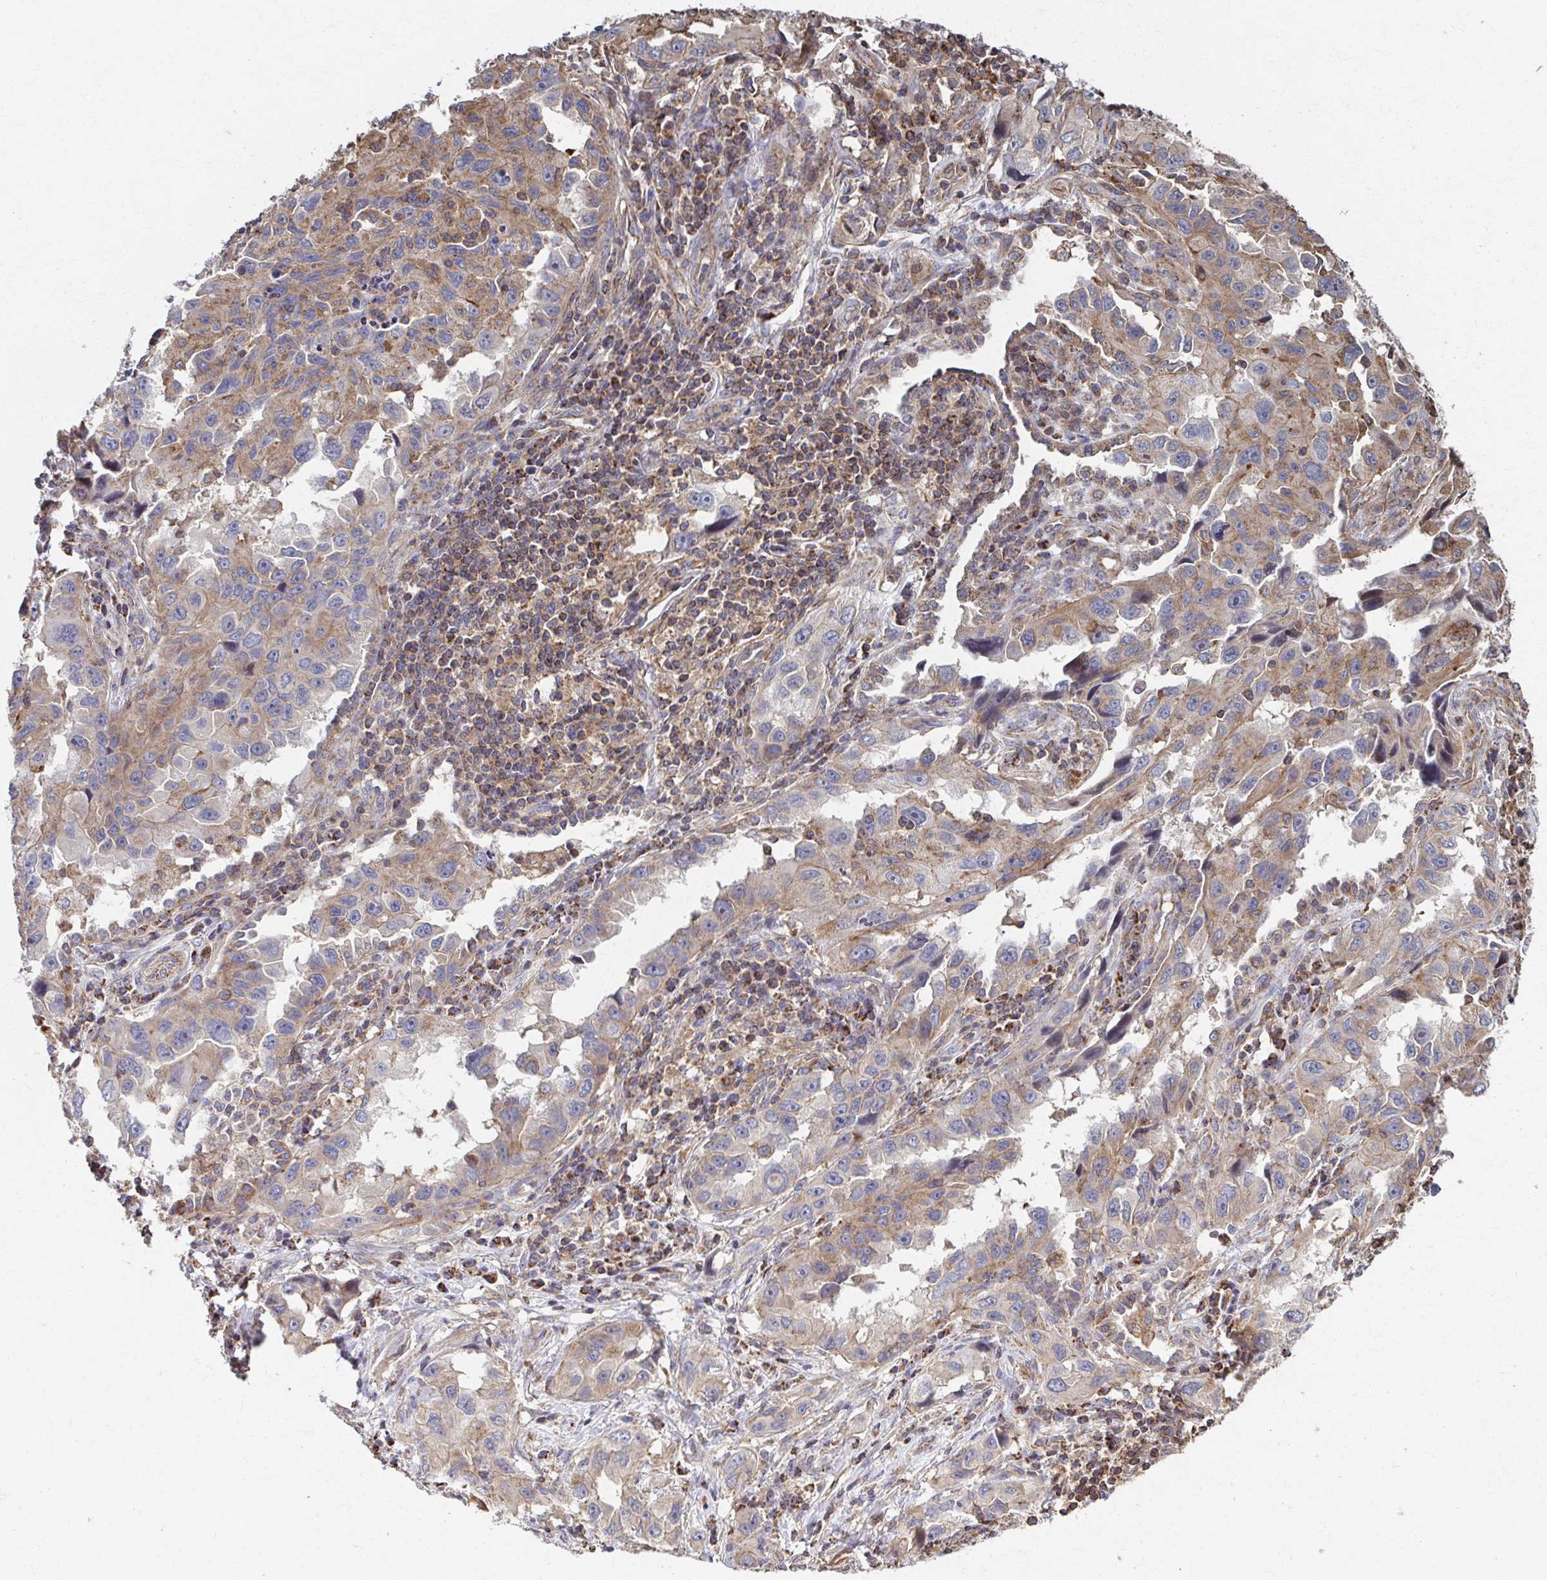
{"staining": {"intensity": "weak", "quantity": "25%-75%", "location": "cytoplasmic/membranous"}, "tissue": "lung cancer", "cell_type": "Tumor cells", "image_type": "cancer", "snomed": [{"axis": "morphology", "description": "Adenocarcinoma, NOS"}, {"axis": "topography", "description": "Lung"}], "caption": "Immunohistochemical staining of lung cancer (adenocarcinoma) shows weak cytoplasmic/membranous protein expression in about 25%-75% of tumor cells. The protein is stained brown, and the nuclei are stained in blue (DAB (3,3'-diaminobenzidine) IHC with brightfield microscopy, high magnification).", "gene": "KLHL34", "patient": {"sex": "female", "age": 73}}